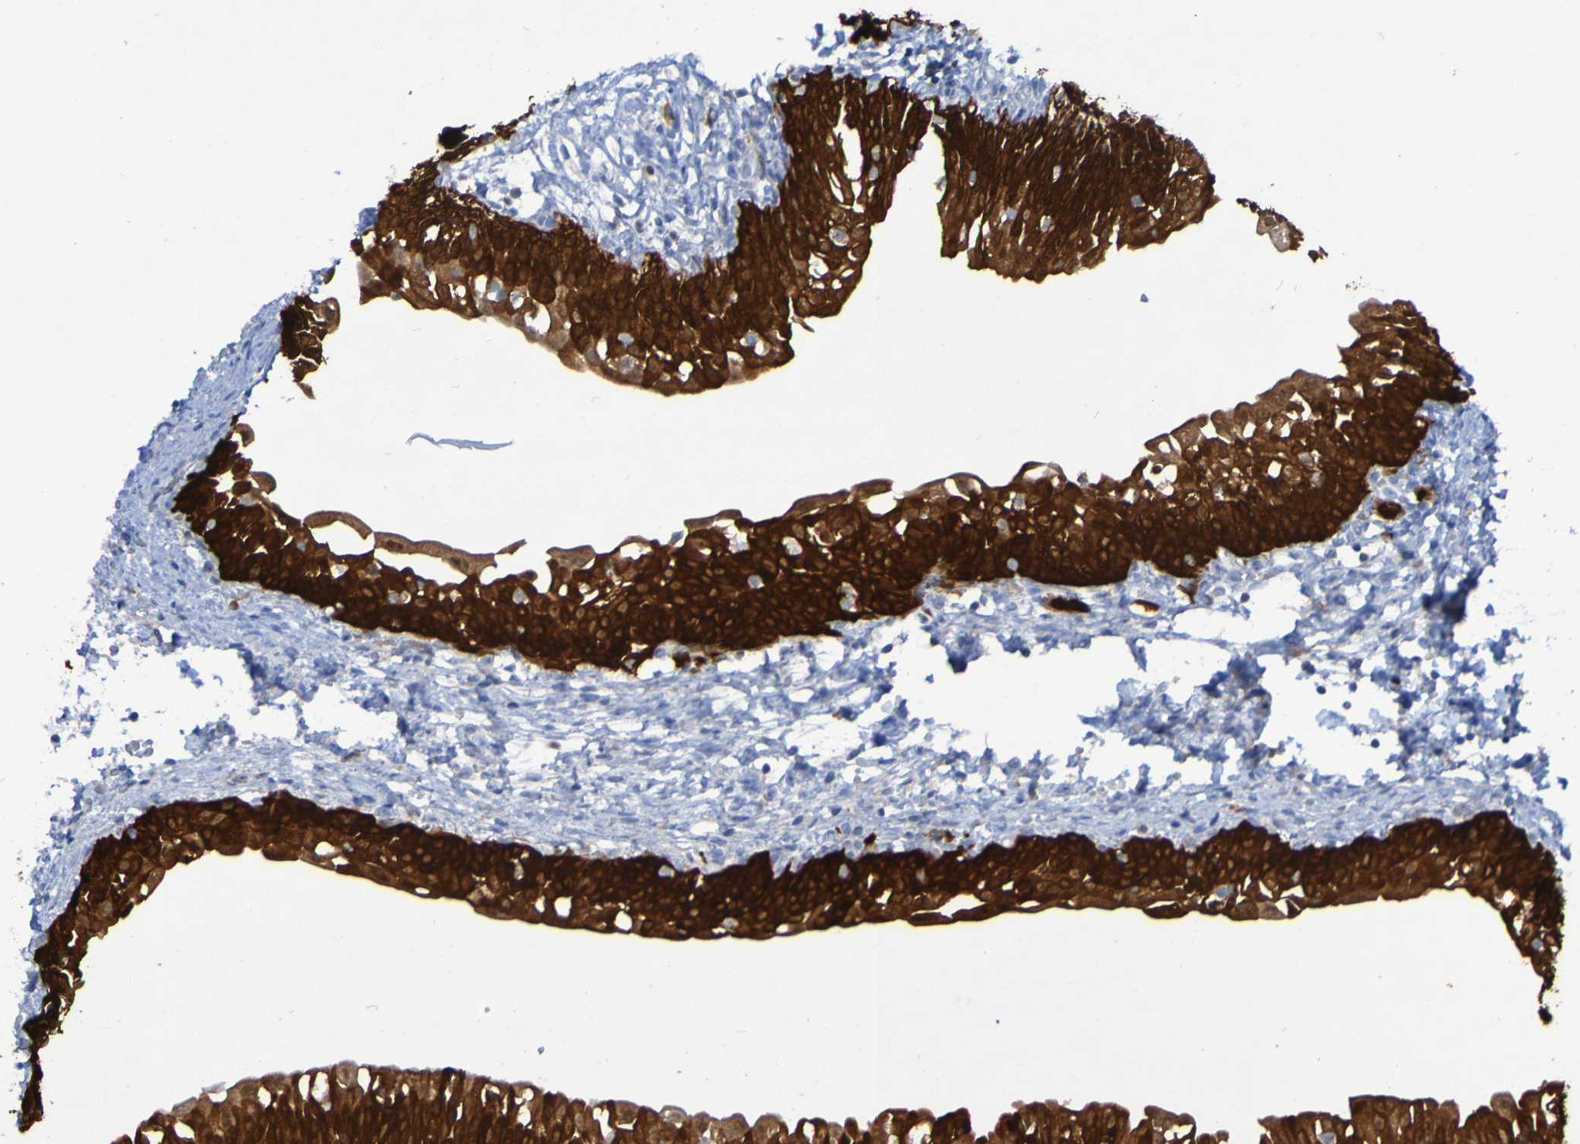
{"staining": {"intensity": "strong", "quantity": ">75%", "location": "cytoplasmic/membranous"}, "tissue": "urinary bladder", "cell_type": "Urothelial cells", "image_type": "normal", "snomed": [{"axis": "morphology", "description": "Normal tissue, NOS"}, {"axis": "topography", "description": "Urinary bladder"}], "caption": "Protein staining exhibits strong cytoplasmic/membranous positivity in approximately >75% of urothelial cells in benign urinary bladder.", "gene": "MPPE1", "patient": {"sex": "male", "age": 55}}